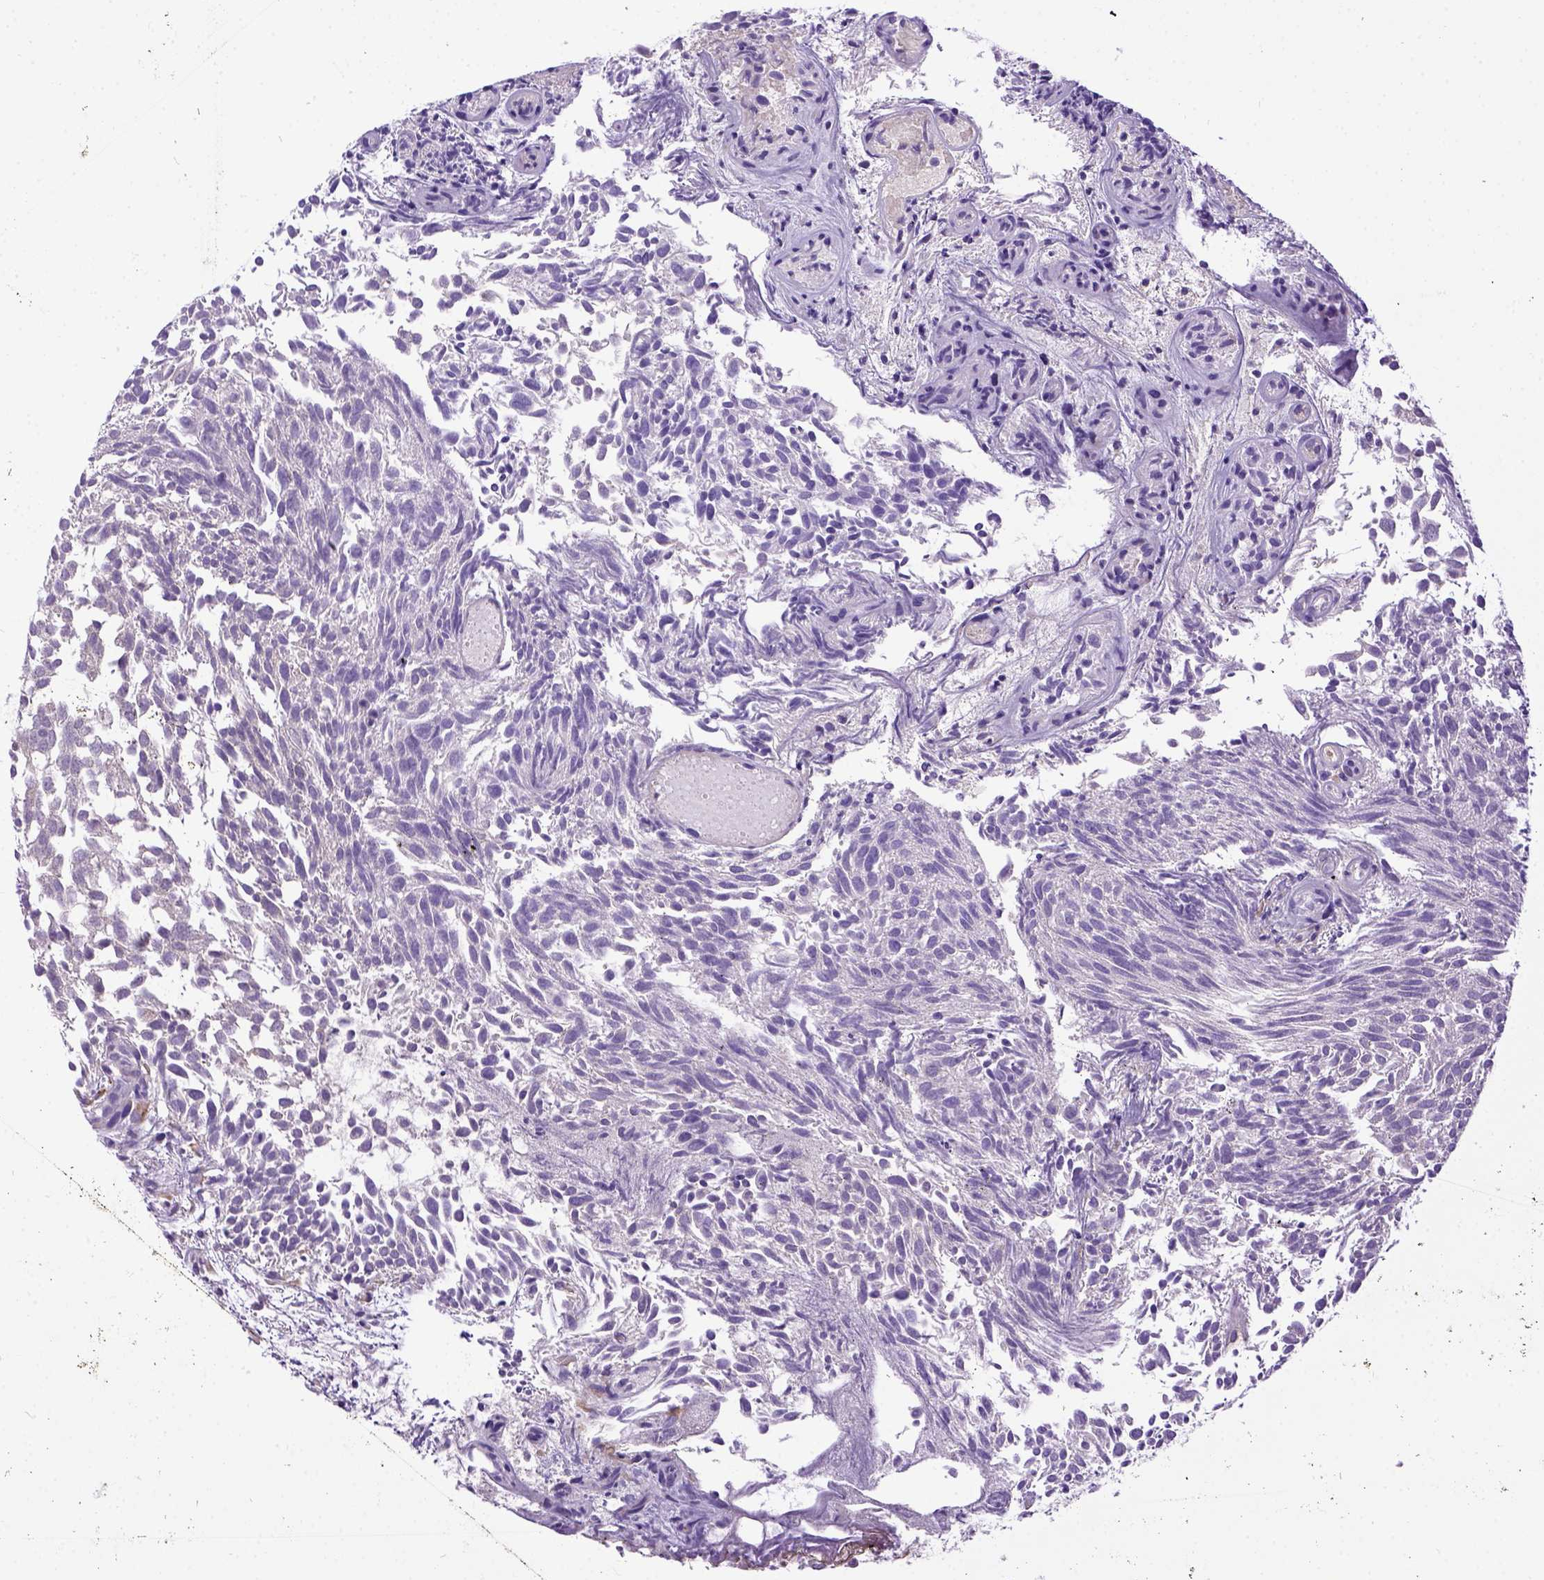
{"staining": {"intensity": "negative", "quantity": "none", "location": "none"}, "tissue": "urothelial cancer", "cell_type": "Tumor cells", "image_type": "cancer", "snomed": [{"axis": "morphology", "description": "Urothelial carcinoma, Low grade"}, {"axis": "topography", "description": "Urinary bladder"}], "caption": "Immunohistochemistry image of urothelial cancer stained for a protein (brown), which displays no positivity in tumor cells. Nuclei are stained in blue.", "gene": "NEK5", "patient": {"sex": "male", "age": 70}}